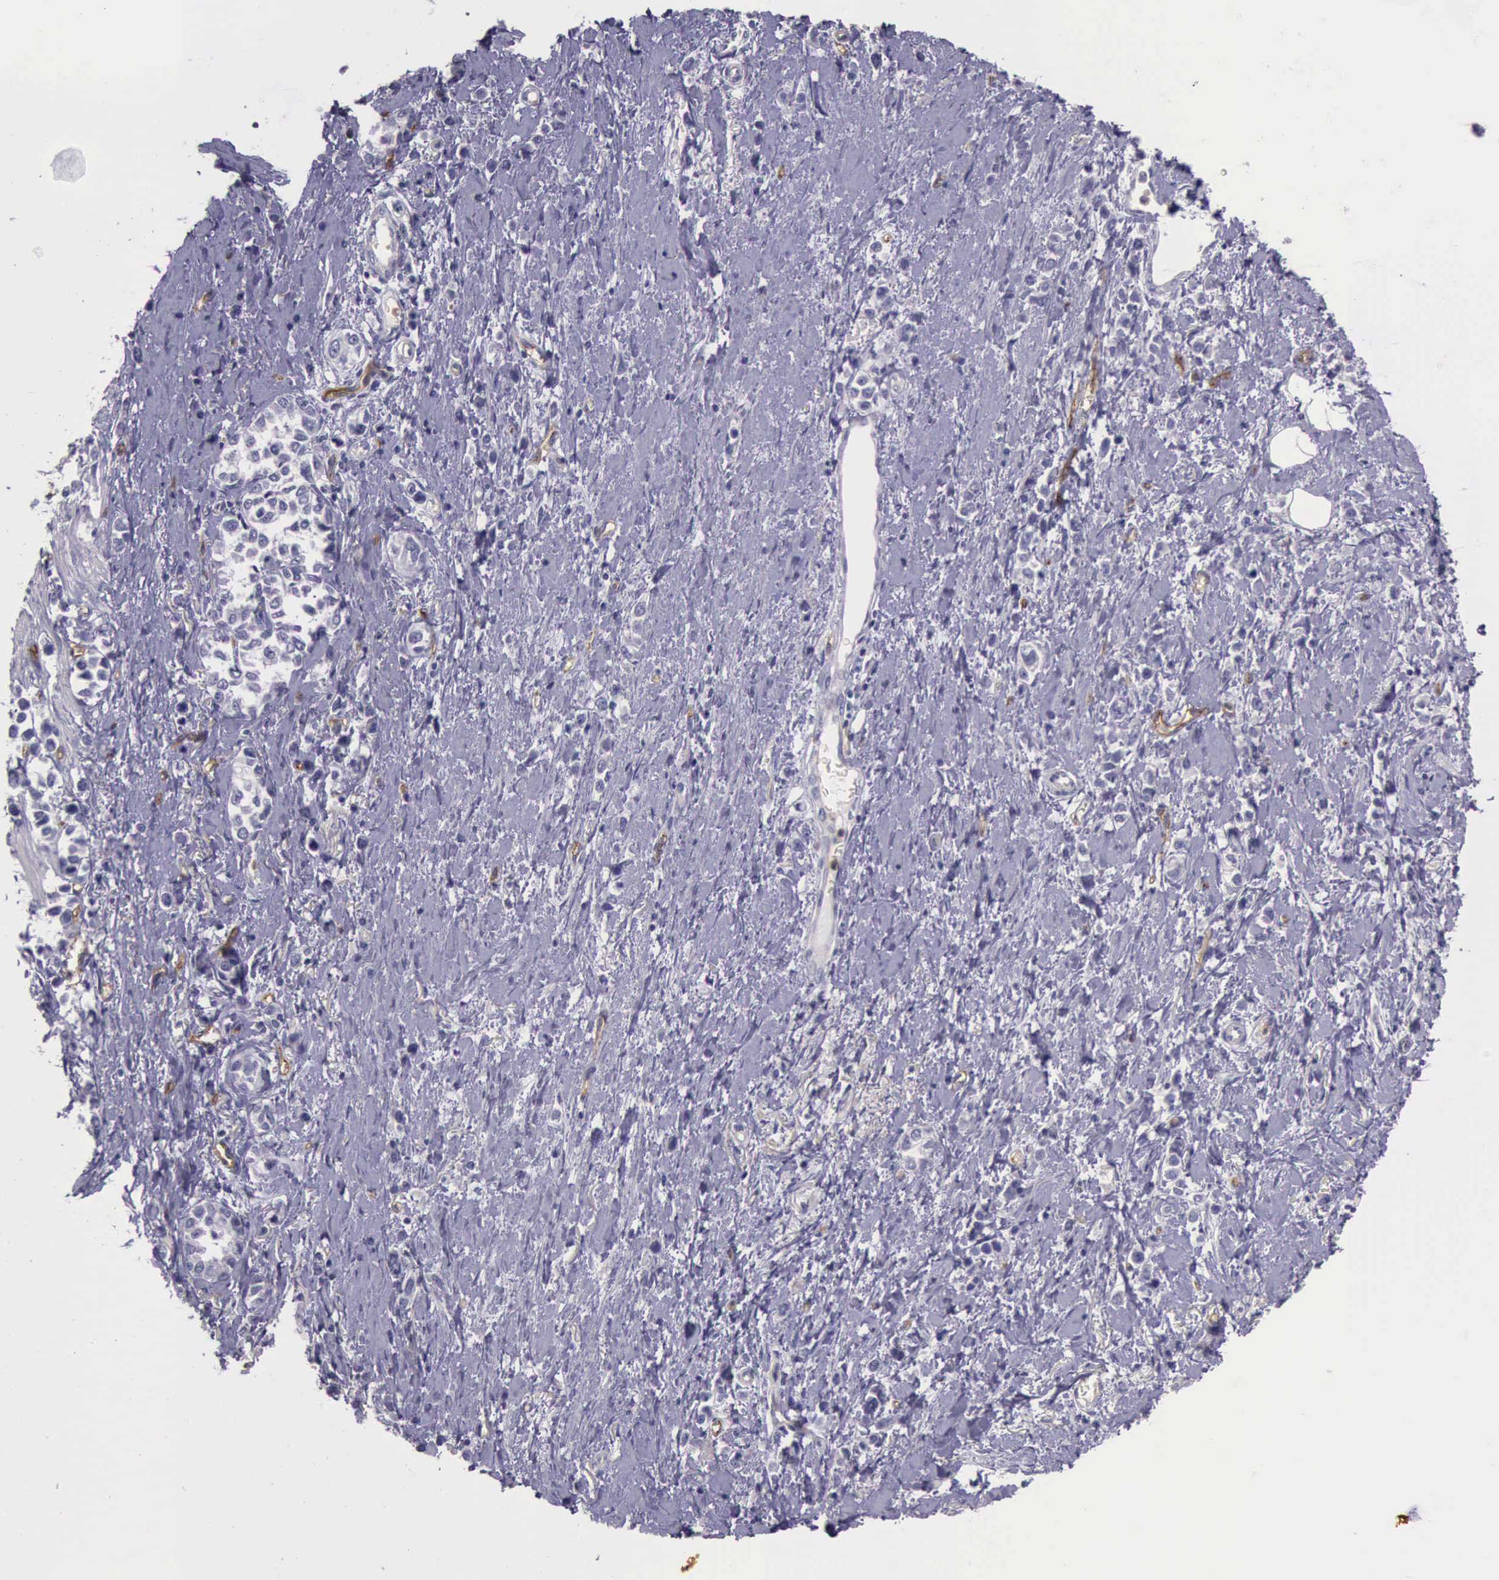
{"staining": {"intensity": "negative", "quantity": "none", "location": "none"}, "tissue": "stomach cancer", "cell_type": "Tumor cells", "image_type": "cancer", "snomed": [{"axis": "morphology", "description": "Adenocarcinoma, NOS"}, {"axis": "topography", "description": "Stomach, upper"}], "caption": "Tumor cells show no significant expression in stomach adenocarcinoma.", "gene": "TCEANC", "patient": {"sex": "male", "age": 76}}